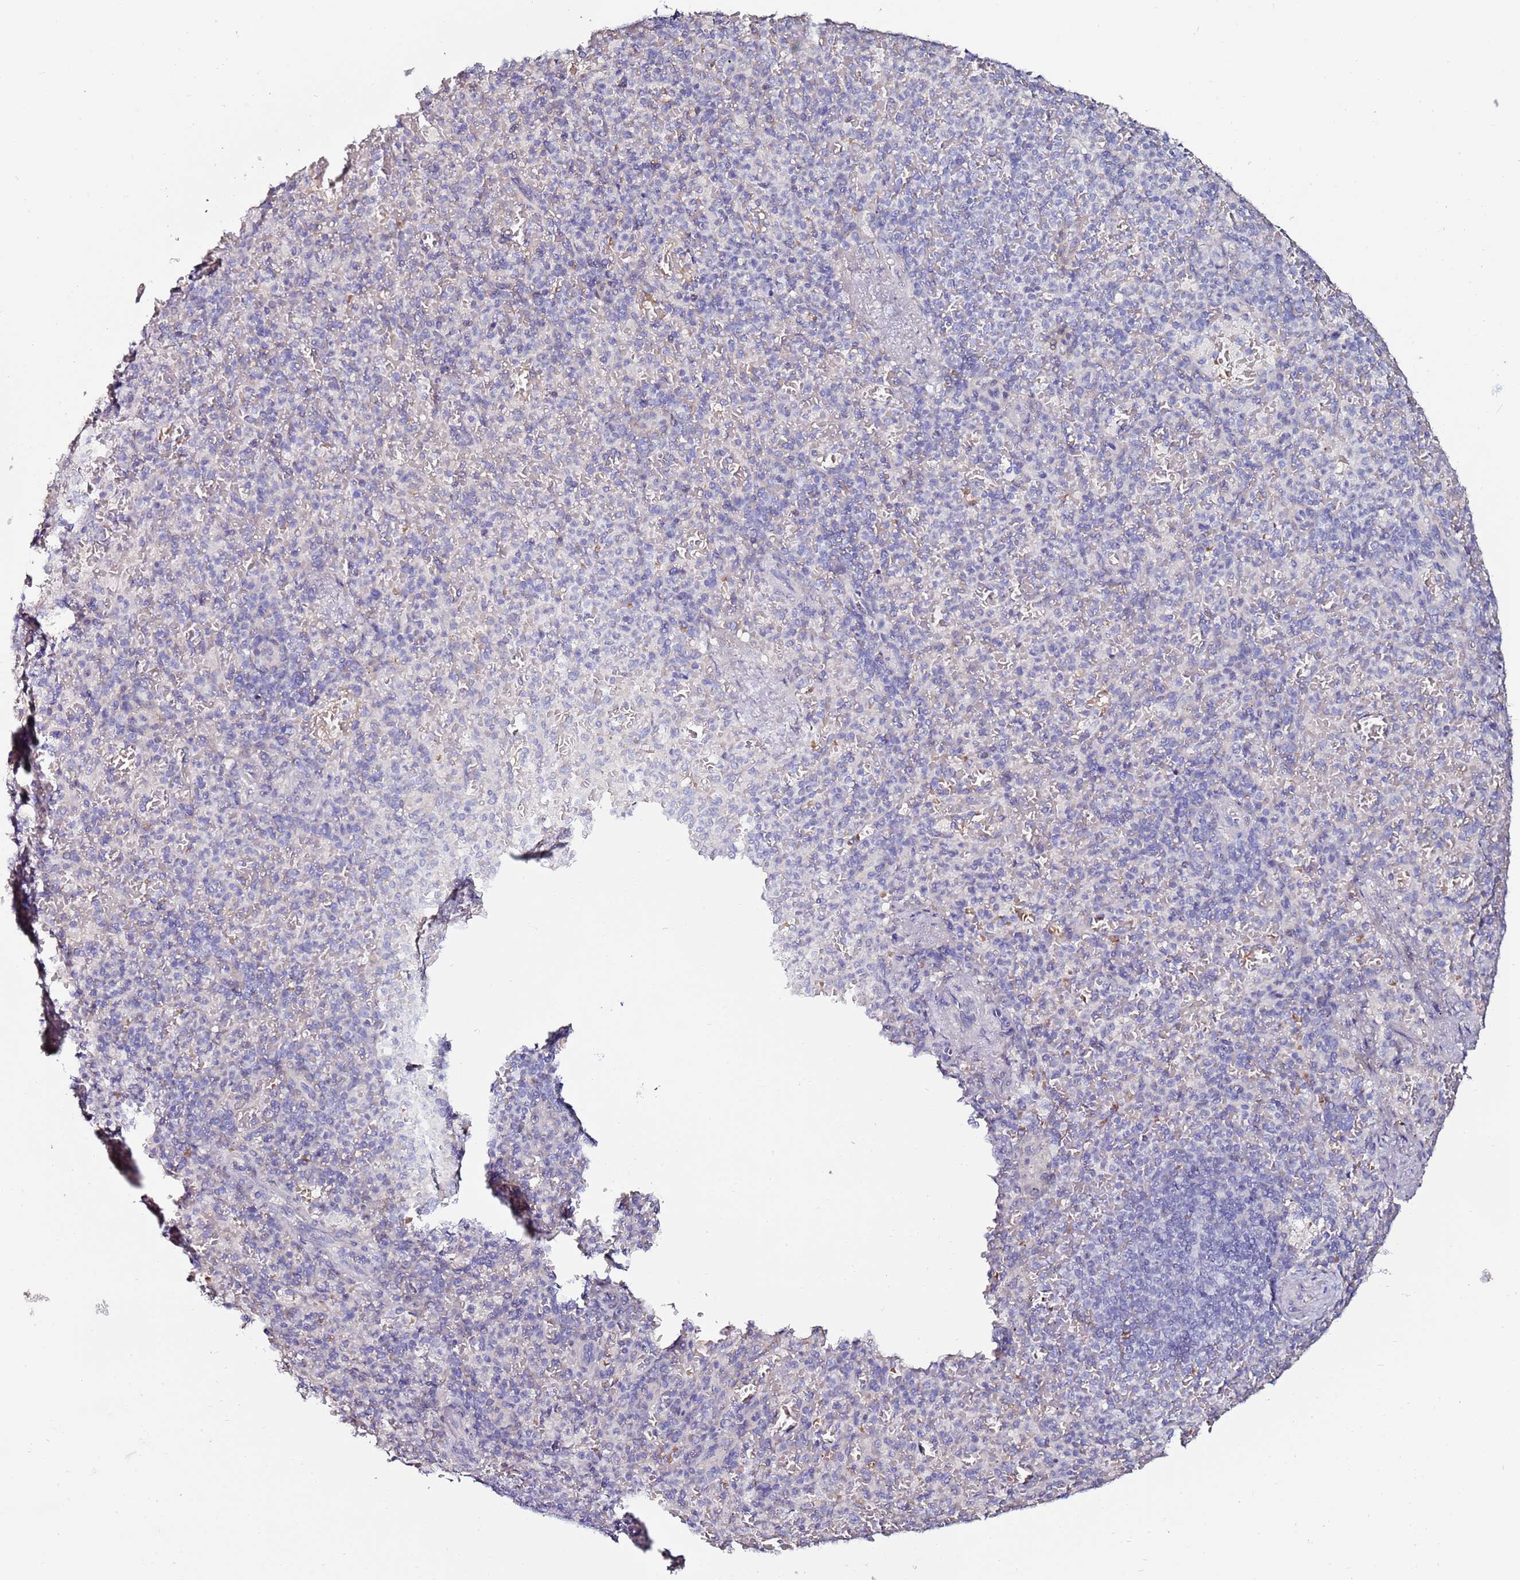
{"staining": {"intensity": "negative", "quantity": "none", "location": "none"}, "tissue": "spleen", "cell_type": "Cells in red pulp", "image_type": "normal", "snomed": [{"axis": "morphology", "description": "Normal tissue, NOS"}, {"axis": "topography", "description": "Spleen"}], "caption": "Image shows no significant protein expression in cells in red pulp of normal spleen. (DAB (3,3'-diaminobenzidine) immunohistochemistry (IHC), high magnification).", "gene": "C3orf80", "patient": {"sex": "female", "age": 74}}